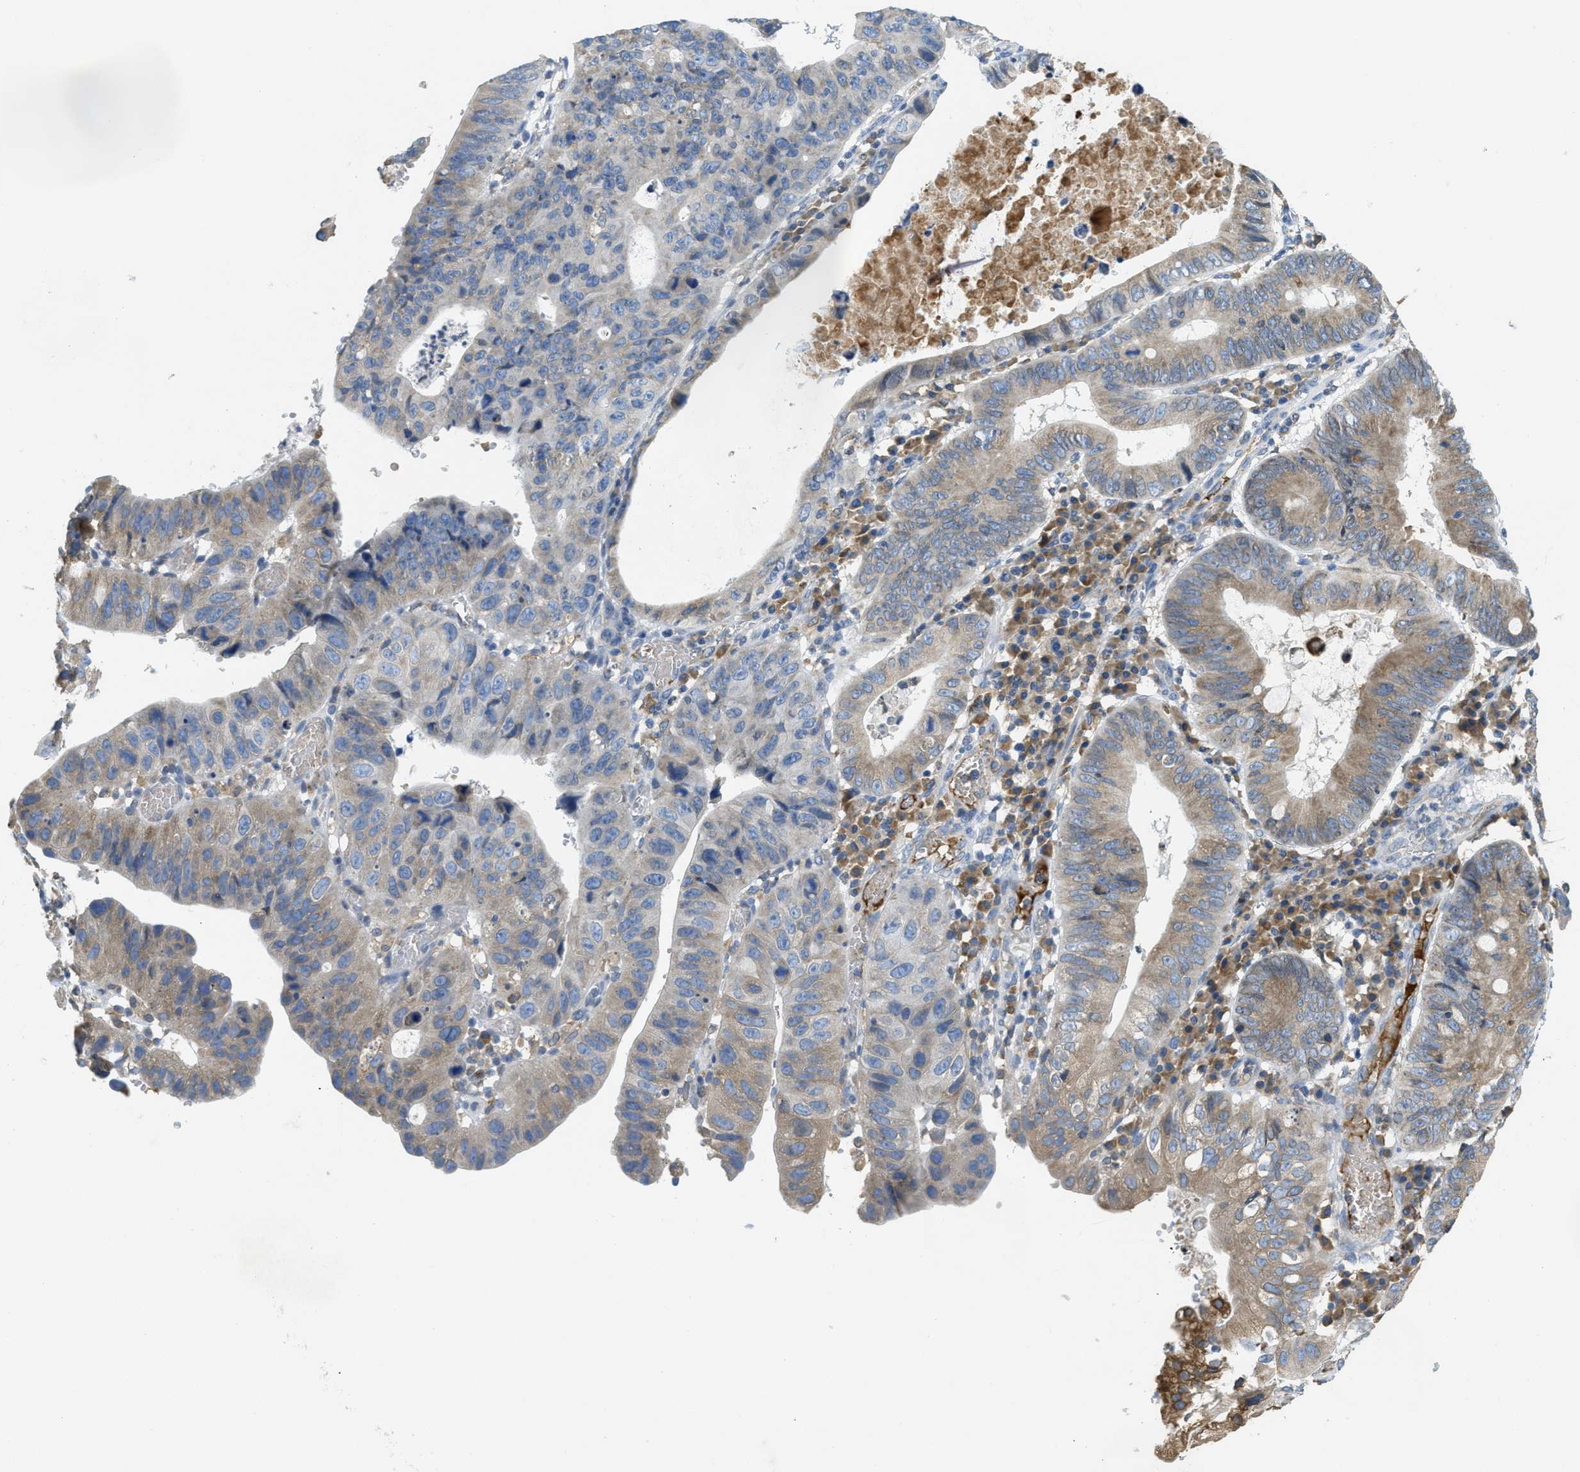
{"staining": {"intensity": "moderate", "quantity": "25%-75%", "location": "cytoplasmic/membranous"}, "tissue": "stomach cancer", "cell_type": "Tumor cells", "image_type": "cancer", "snomed": [{"axis": "morphology", "description": "Adenocarcinoma, NOS"}, {"axis": "topography", "description": "Stomach"}], "caption": "This histopathology image shows stomach cancer (adenocarcinoma) stained with immunohistochemistry to label a protein in brown. The cytoplasmic/membranous of tumor cells show moderate positivity for the protein. Nuclei are counter-stained blue.", "gene": "MPDU1", "patient": {"sex": "male", "age": 59}}